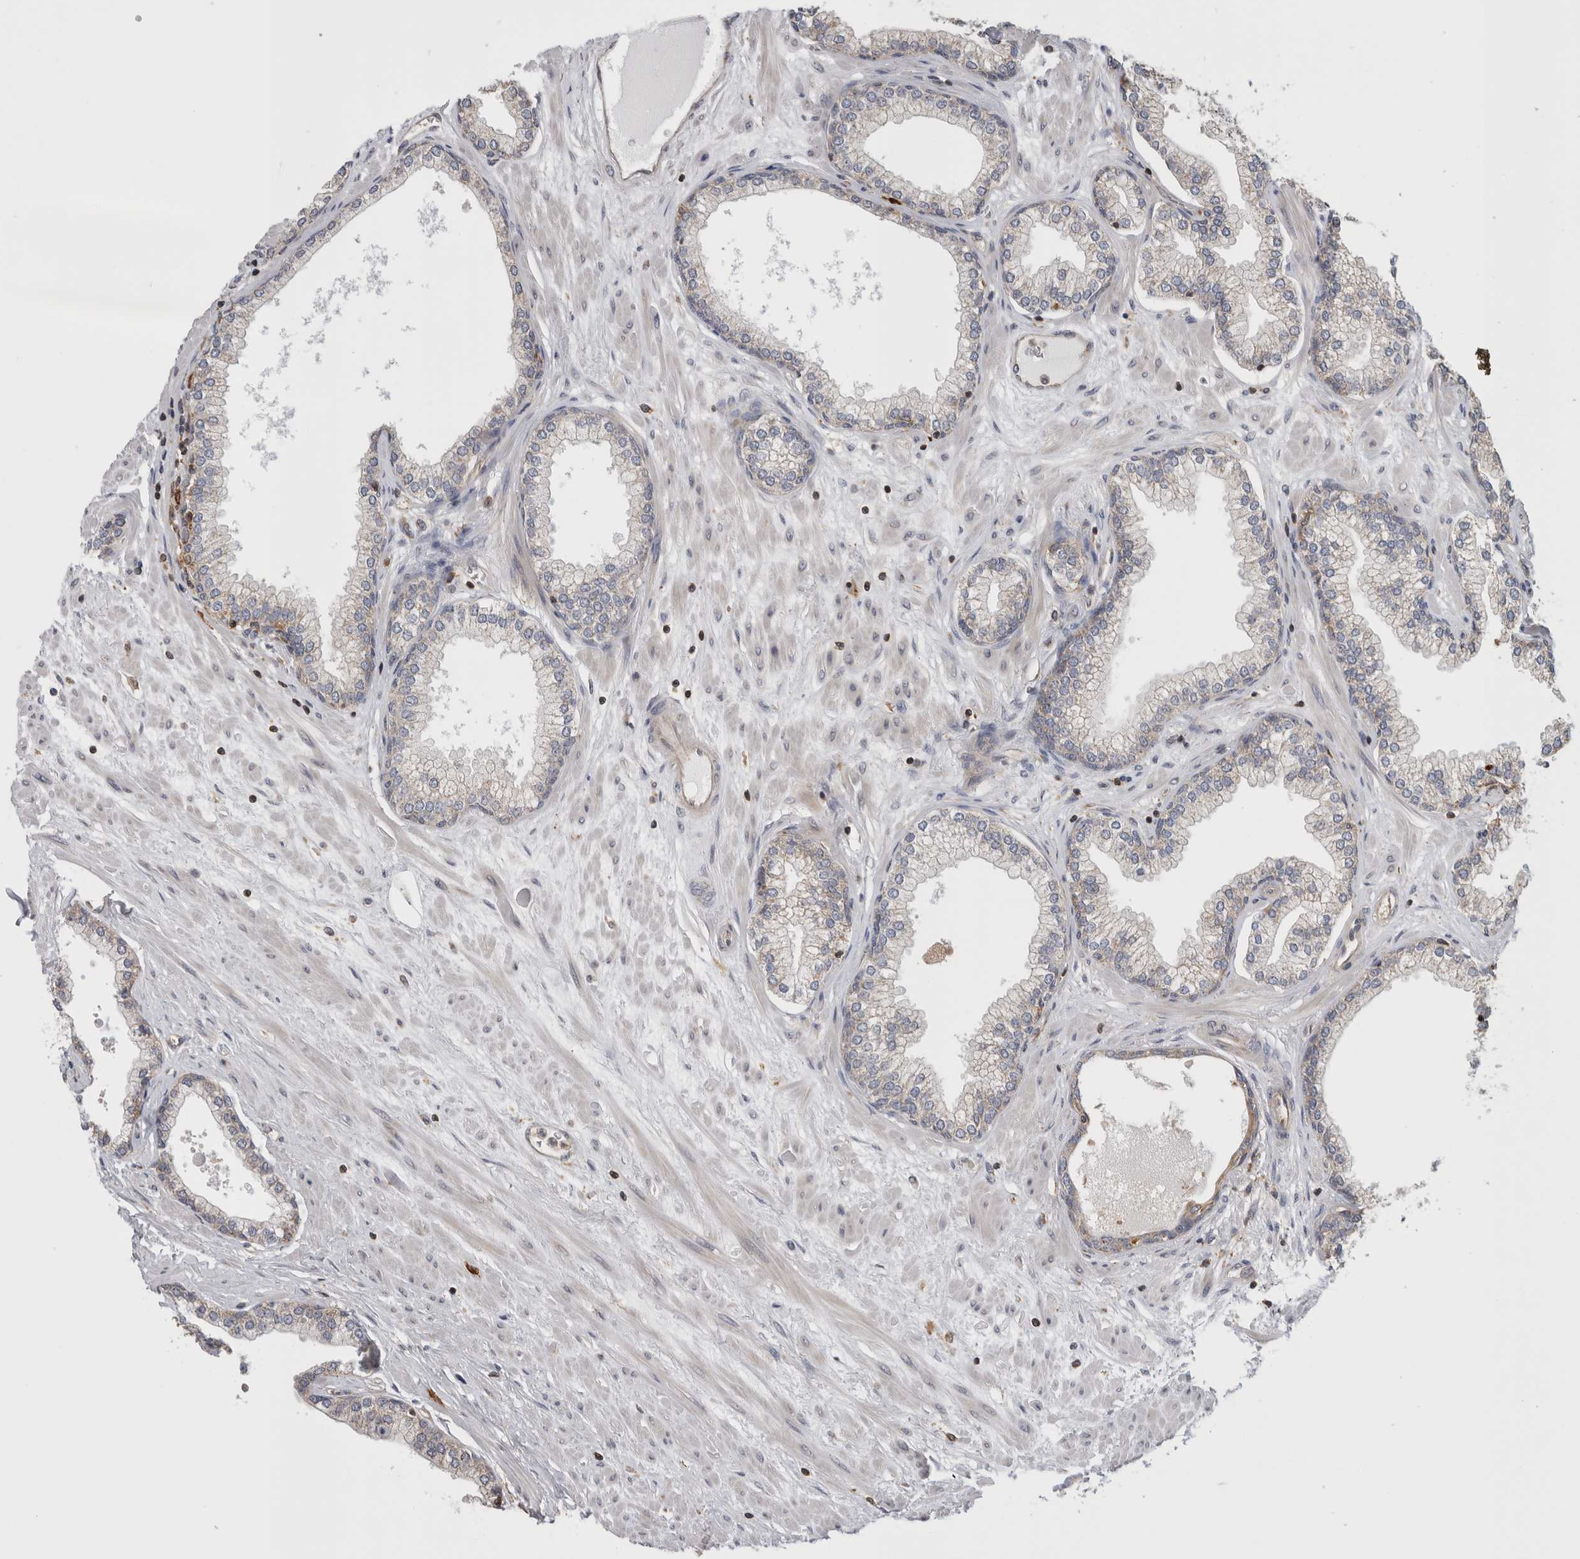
{"staining": {"intensity": "weak", "quantity": ">75%", "location": "cytoplasmic/membranous"}, "tissue": "prostate", "cell_type": "Glandular cells", "image_type": "normal", "snomed": [{"axis": "morphology", "description": "Normal tissue, NOS"}, {"axis": "morphology", "description": "Urothelial carcinoma, Low grade"}, {"axis": "topography", "description": "Urinary bladder"}, {"axis": "topography", "description": "Prostate"}], "caption": "Protein staining of unremarkable prostate demonstrates weak cytoplasmic/membranous staining in approximately >75% of glandular cells.", "gene": "GRIK2", "patient": {"sex": "male", "age": 60}}